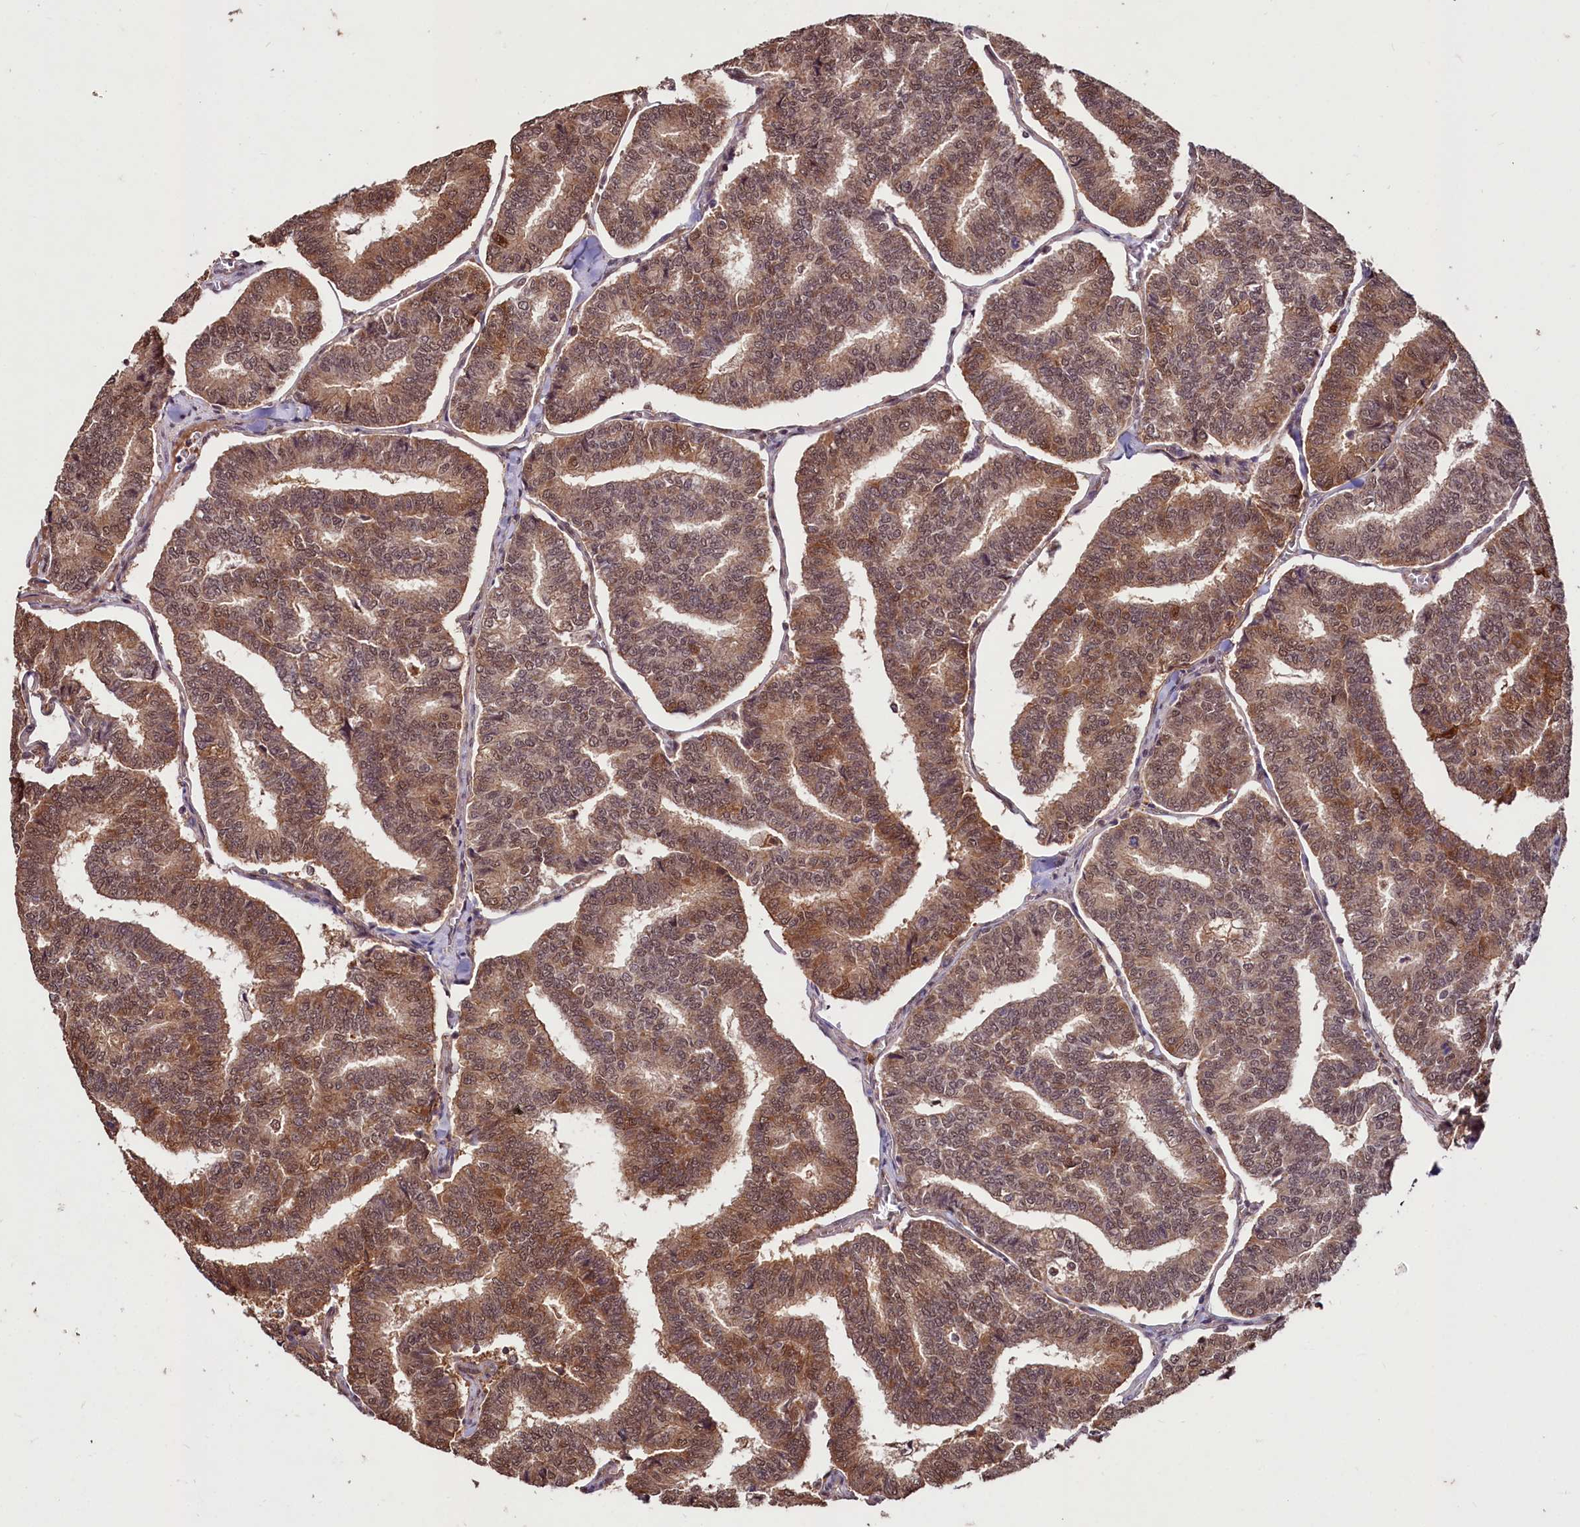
{"staining": {"intensity": "moderate", "quantity": ">75%", "location": "cytoplasmic/membranous,nuclear"}, "tissue": "thyroid cancer", "cell_type": "Tumor cells", "image_type": "cancer", "snomed": [{"axis": "morphology", "description": "Papillary adenocarcinoma, NOS"}, {"axis": "topography", "description": "Thyroid gland"}], "caption": "Moderate cytoplasmic/membranous and nuclear expression is seen in about >75% of tumor cells in papillary adenocarcinoma (thyroid).", "gene": "KLRB1", "patient": {"sex": "female", "age": 35}}